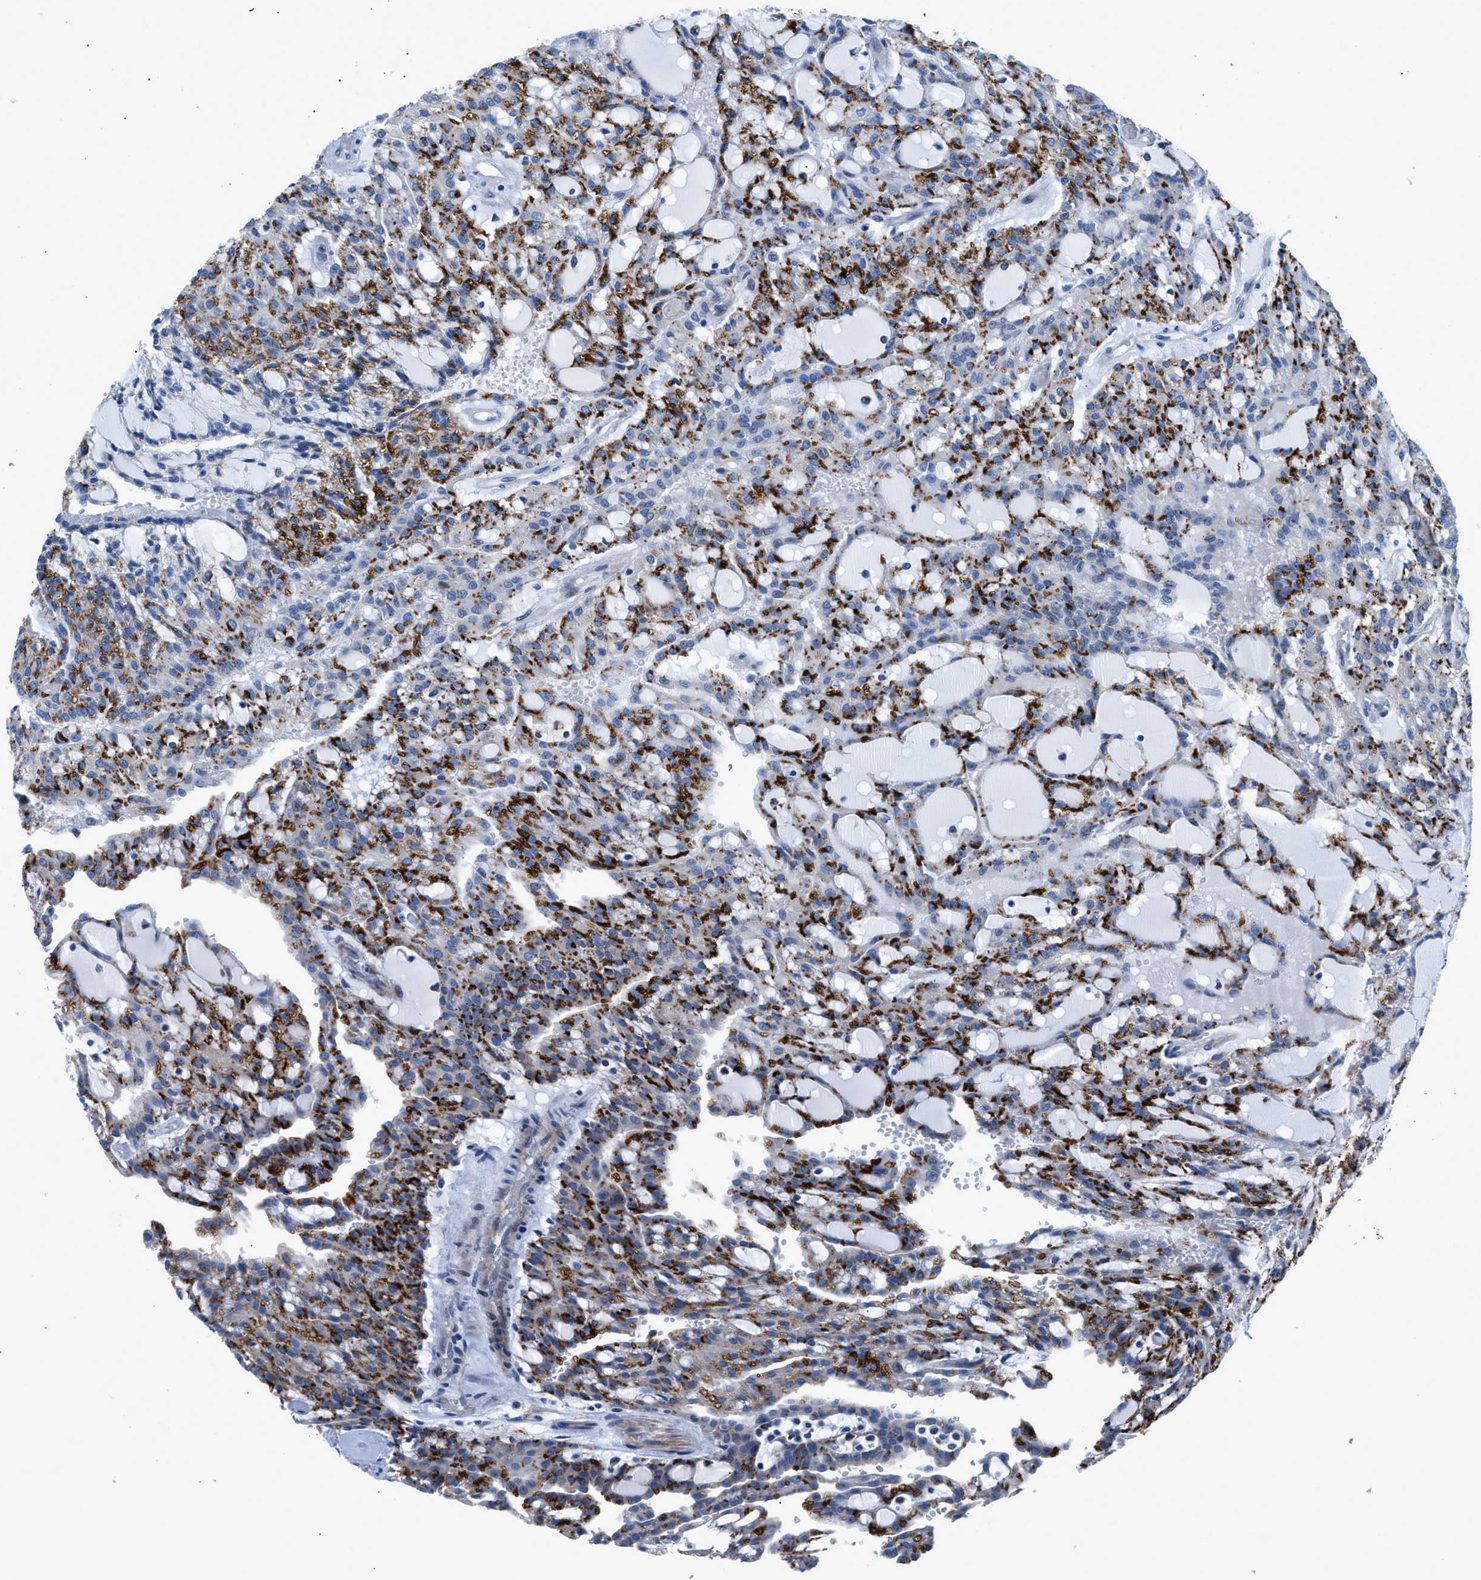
{"staining": {"intensity": "strong", "quantity": "25%-75%", "location": "cytoplasmic/membranous"}, "tissue": "renal cancer", "cell_type": "Tumor cells", "image_type": "cancer", "snomed": [{"axis": "morphology", "description": "Adenocarcinoma, NOS"}, {"axis": "topography", "description": "Kidney"}], "caption": "Immunohistochemistry (DAB (3,3'-diaminobenzidine)) staining of human renal cancer (adenocarcinoma) demonstrates strong cytoplasmic/membranous protein positivity in about 25%-75% of tumor cells.", "gene": "UAP1", "patient": {"sex": "male", "age": 63}}